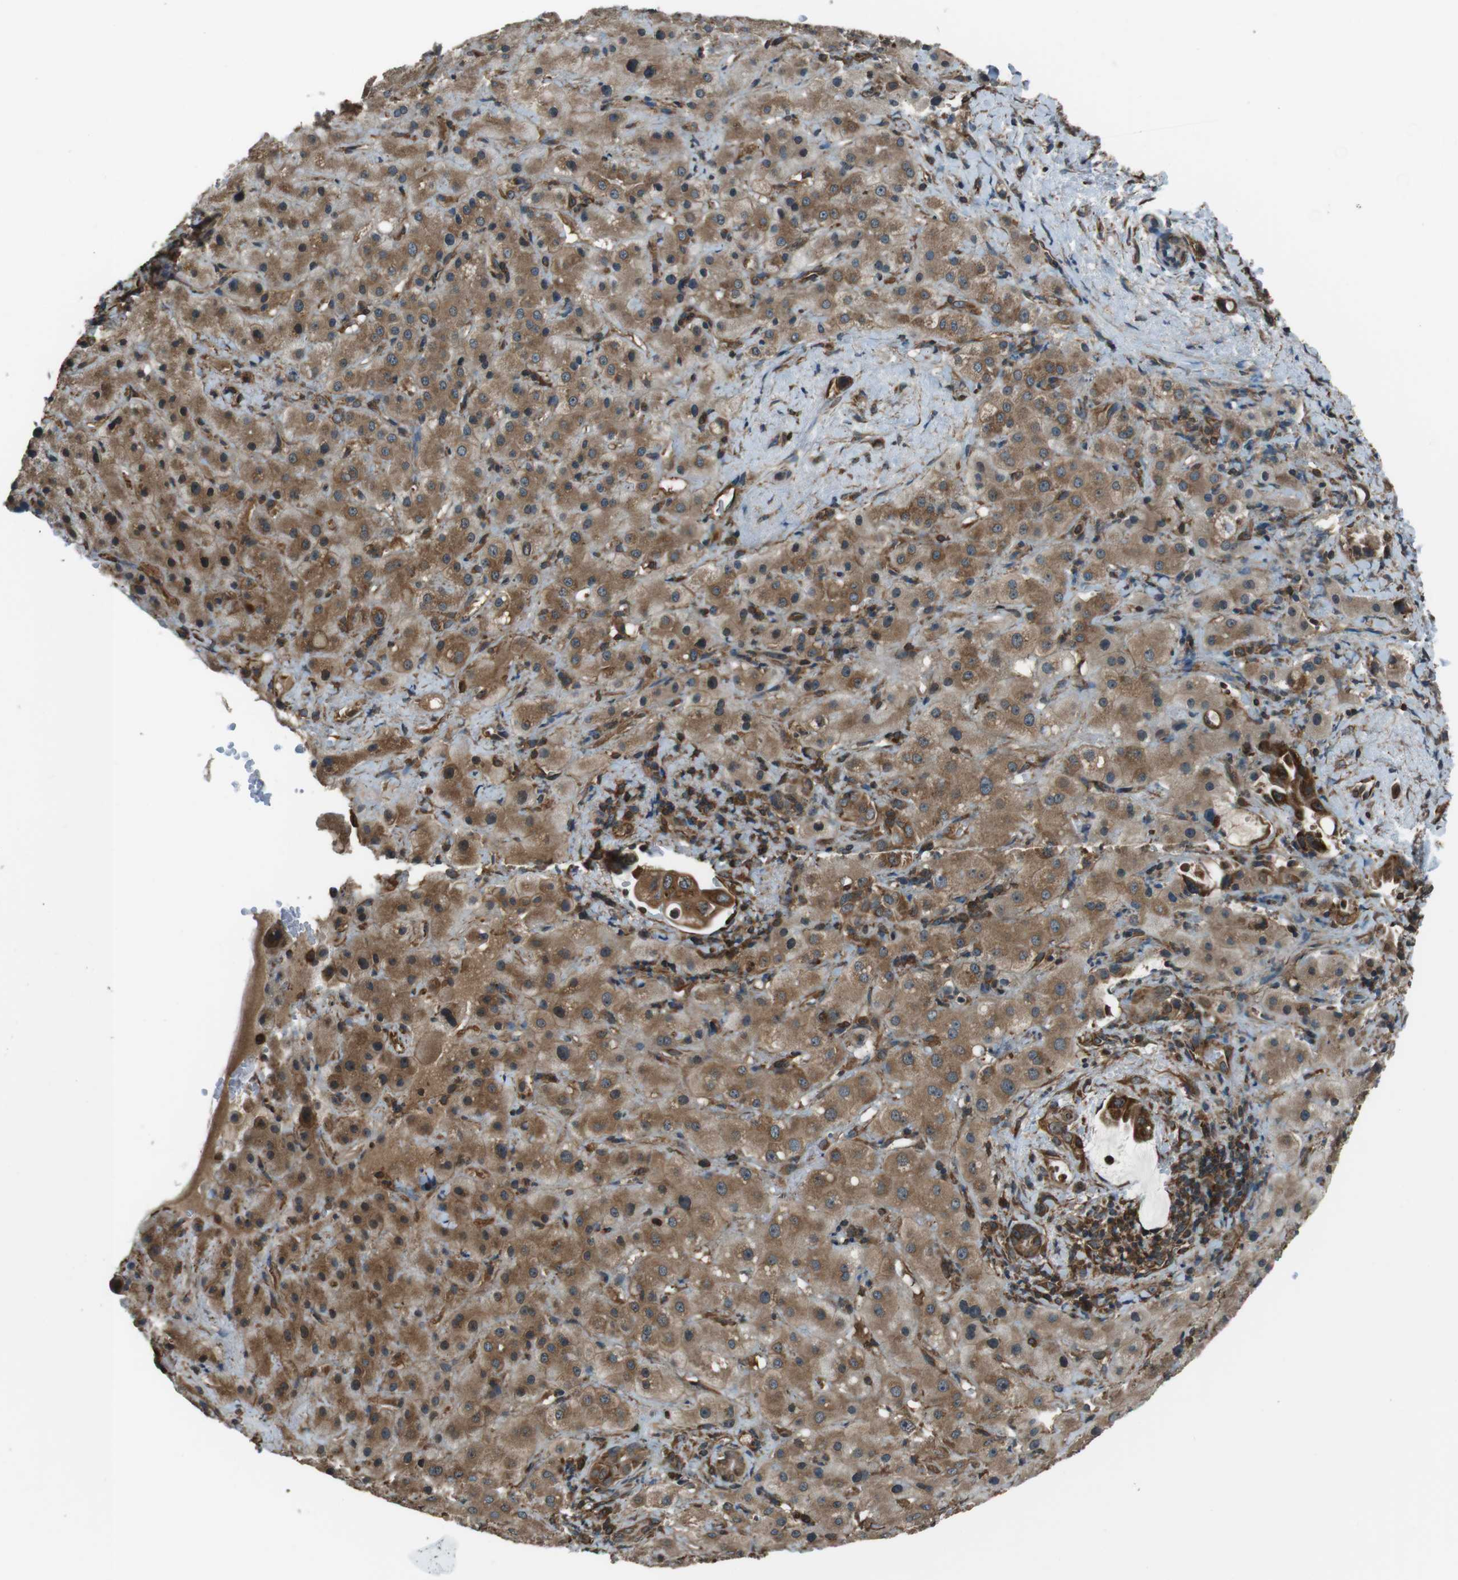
{"staining": {"intensity": "moderate", "quantity": ">75%", "location": "cytoplasmic/membranous"}, "tissue": "liver cancer", "cell_type": "Tumor cells", "image_type": "cancer", "snomed": [{"axis": "morphology", "description": "Cholangiocarcinoma"}, {"axis": "topography", "description": "Liver"}], "caption": "Brown immunohistochemical staining in human cholangiocarcinoma (liver) exhibits moderate cytoplasmic/membranous positivity in about >75% of tumor cells.", "gene": "PA2G4", "patient": {"sex": "female", "age": 65}}